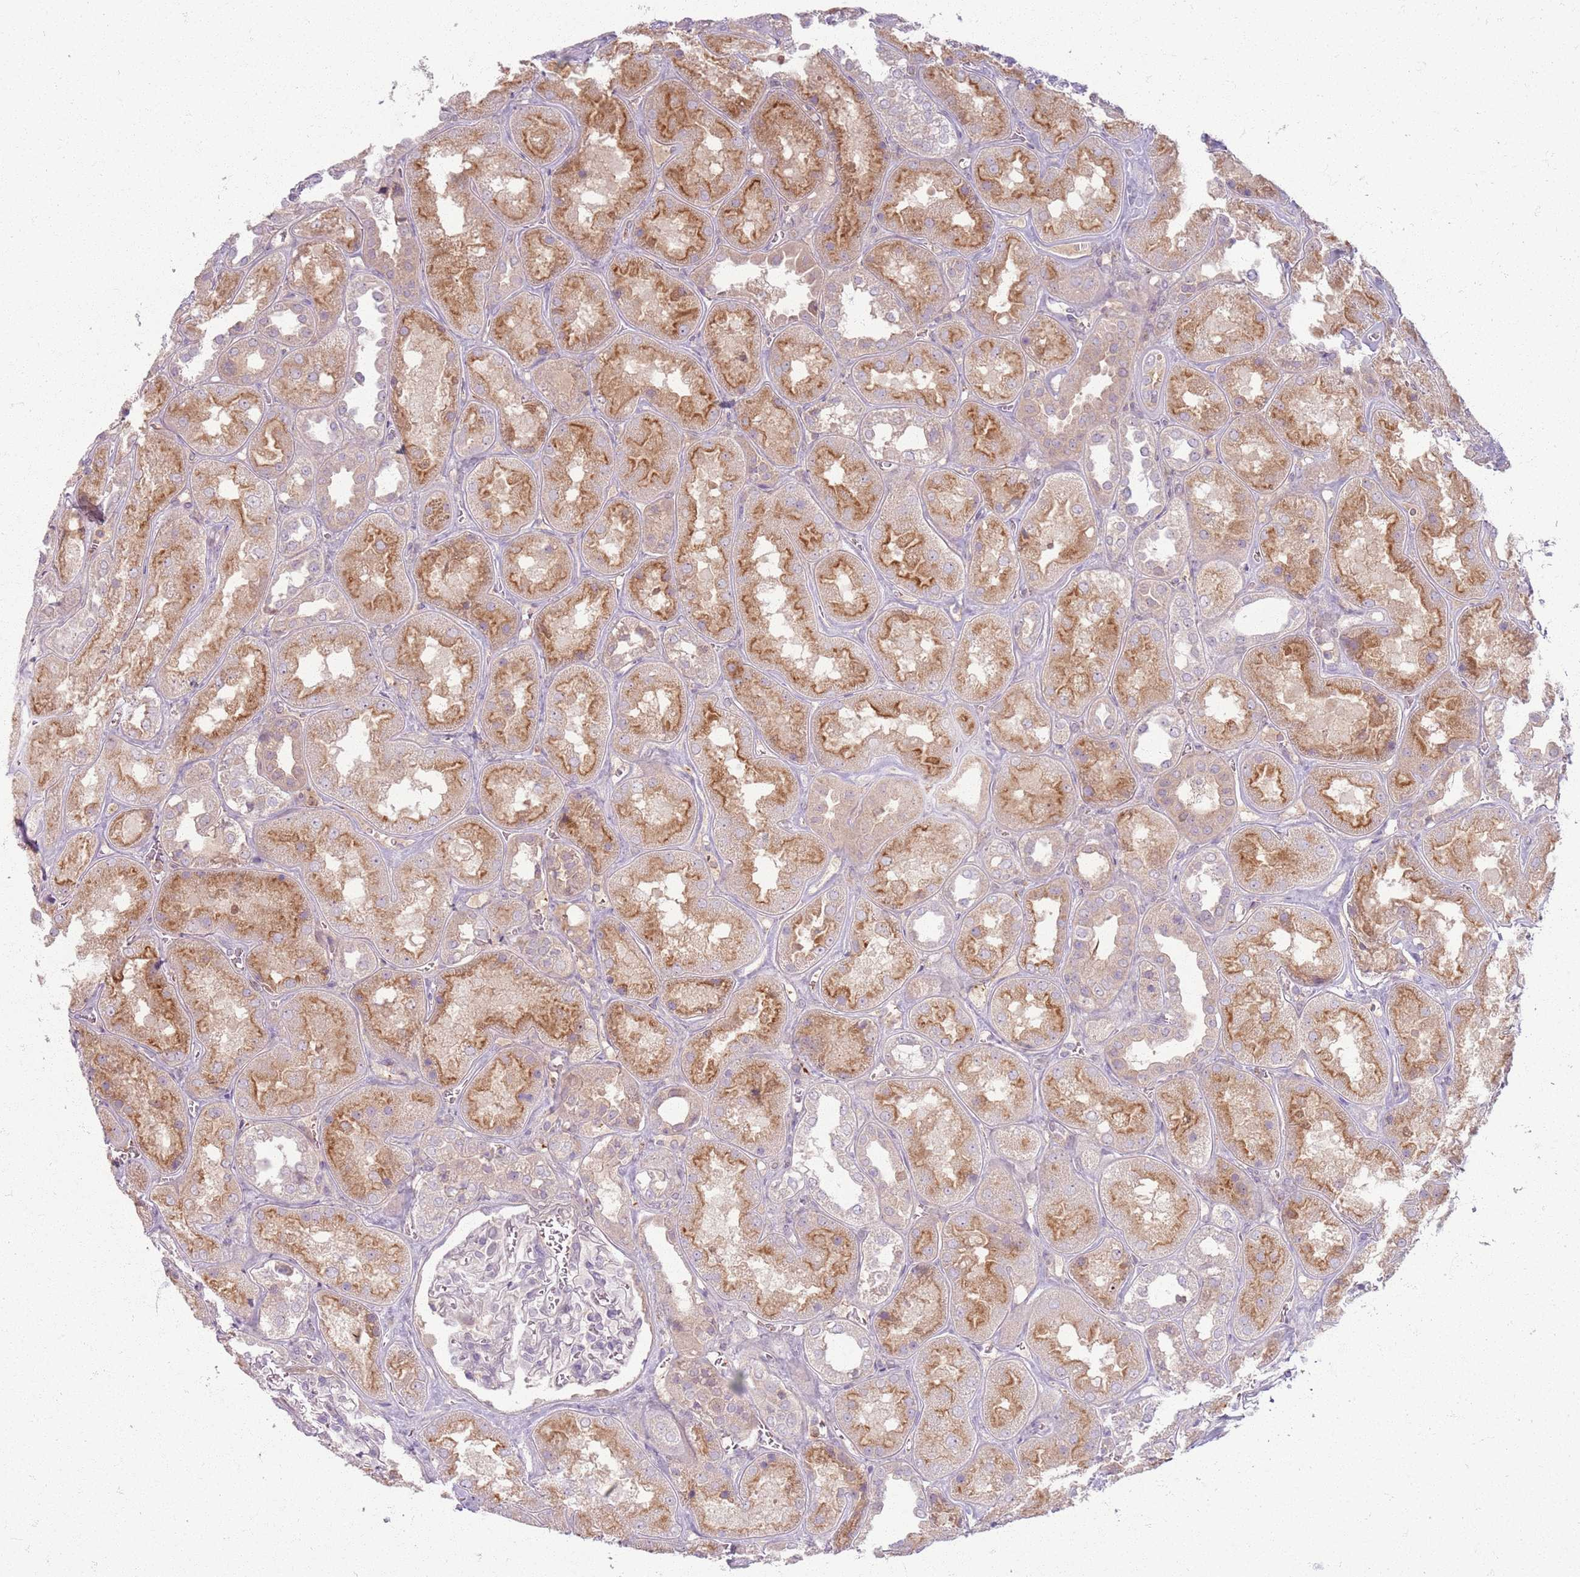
{"staining": {"intensity": "negative", "quantity": "none", "location": "none"}, "tissue": "kidney", "cell_type": "Cells in glomeruli", "image_type": "normal", "snomed": [{"axis": "morphology", "description": "Normal tissue, NOS"}, {"axis": "topography", "description": "Kidney"}], "caption": "This photomicrograph is of unremarkable kidney stained with immunohistochemistry to label a protein in brown with the nuclei are counter-stained blue. There is no positivity in cells in glomeruli.", "gene": "ZDHHC2", "patient": {"sex": "male", "age": 70}}